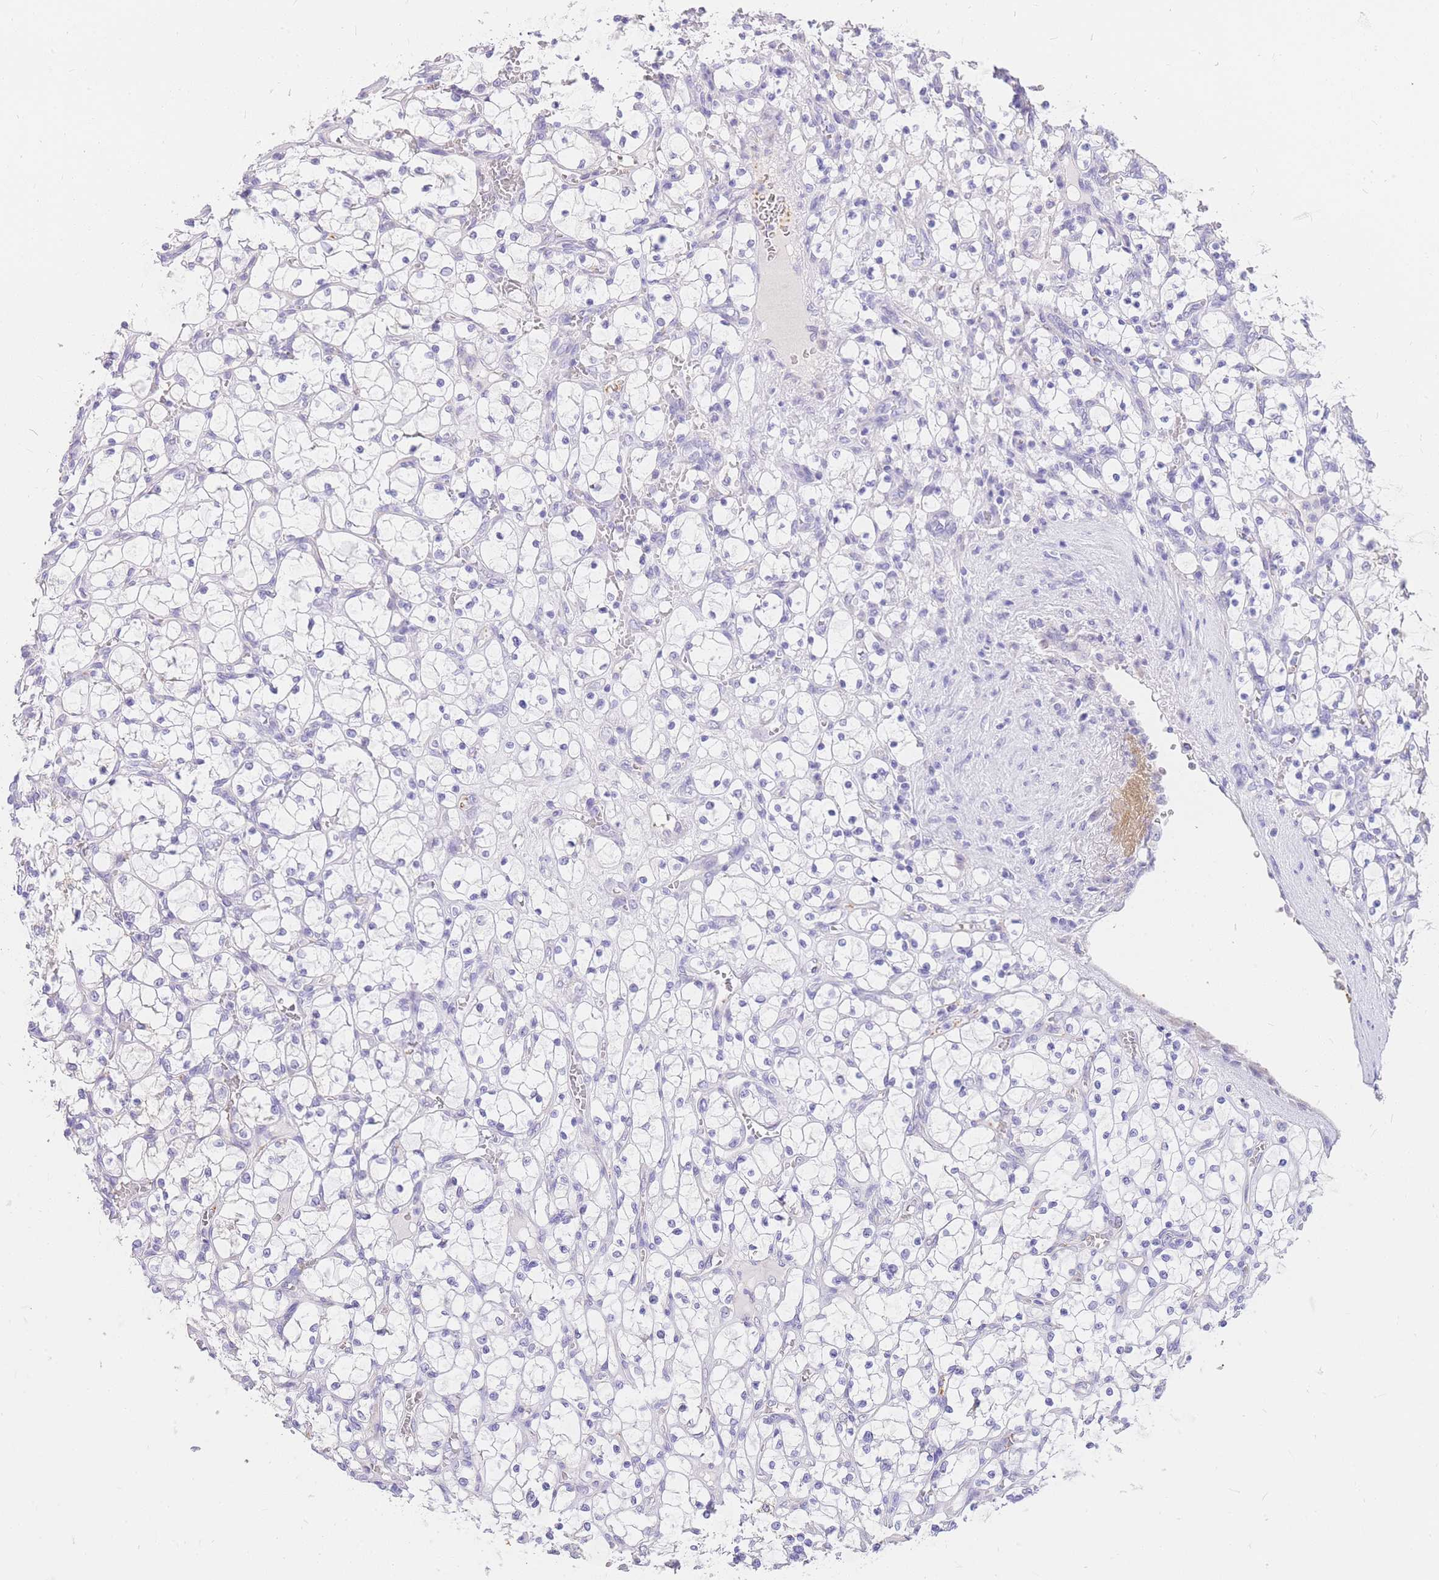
{"staining": {"intensity": "negative", "quantity": "none", "location": "none"}, "tissue": "renal cancer", "cell_type": "Tumor cells", "image_type": "cancer", "snomed": [{"axis": "morphology", "description": "Adenocarcinoma, NOS"}, {"axis": "topography", "description": "Kidney"}], "caption": "The micrograph demonstrates no staining of tumor cells in renal cancer.", "gene": "C2orf88", "patient": {"sex": "female", "age": 69}}